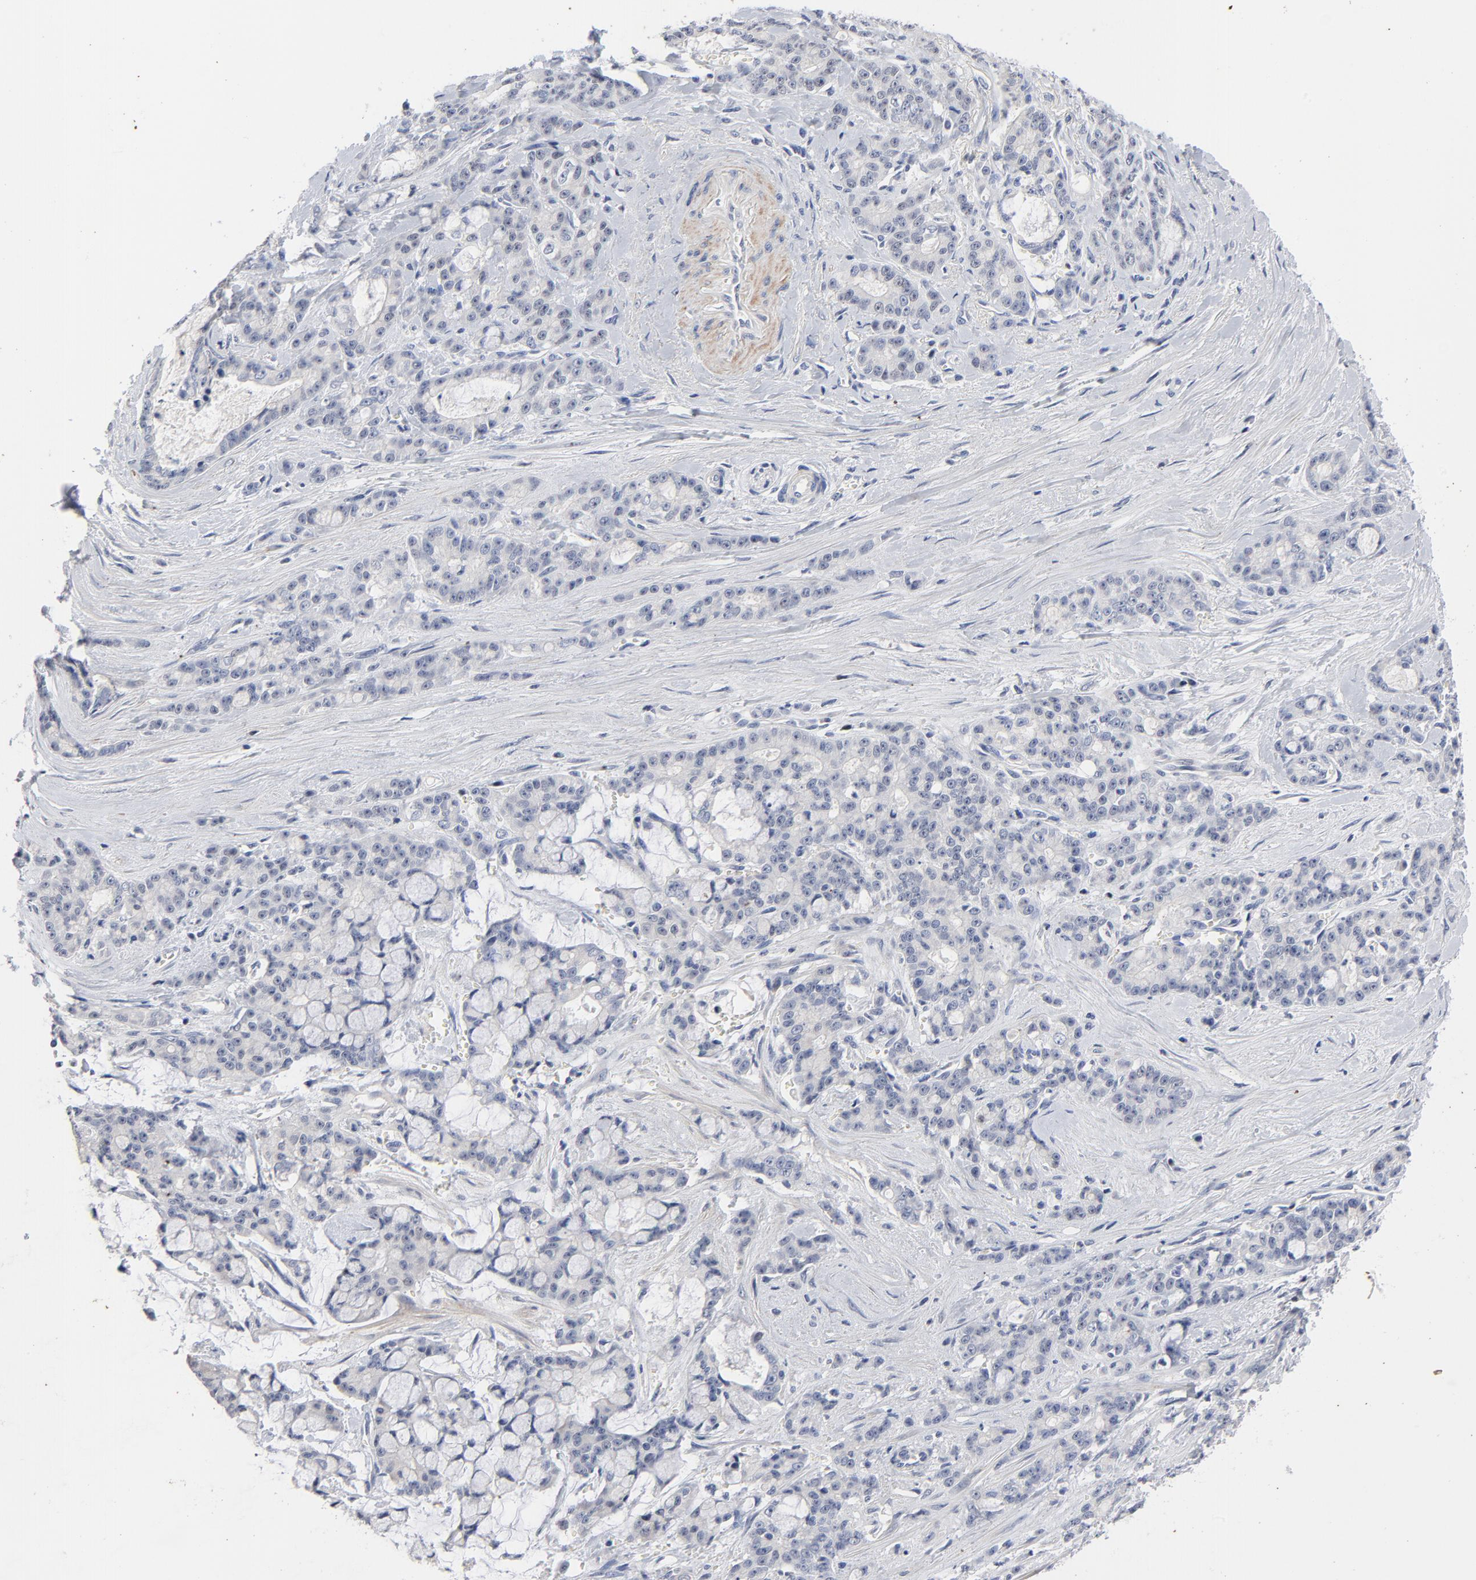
{"staining": {"intensity": "negative", "quantity": "none", "location": "none"}, "tissue": "pancreatic cancer", "cell_type": "Tumor cells", "image_type": "cancer", "snomed": [{"axis": "morphology", "description": "Adenocarcinoma, NOS"}, {"axis": "topography", "description": "Pancreas"}], "caption": "IHC micrograph of human pancreatic adenocarcinoma stained for a protein (brown), which shows no staining in tumor cells.", "gene": "AADAC", "patient": {"sex": "female", "age": 73}}